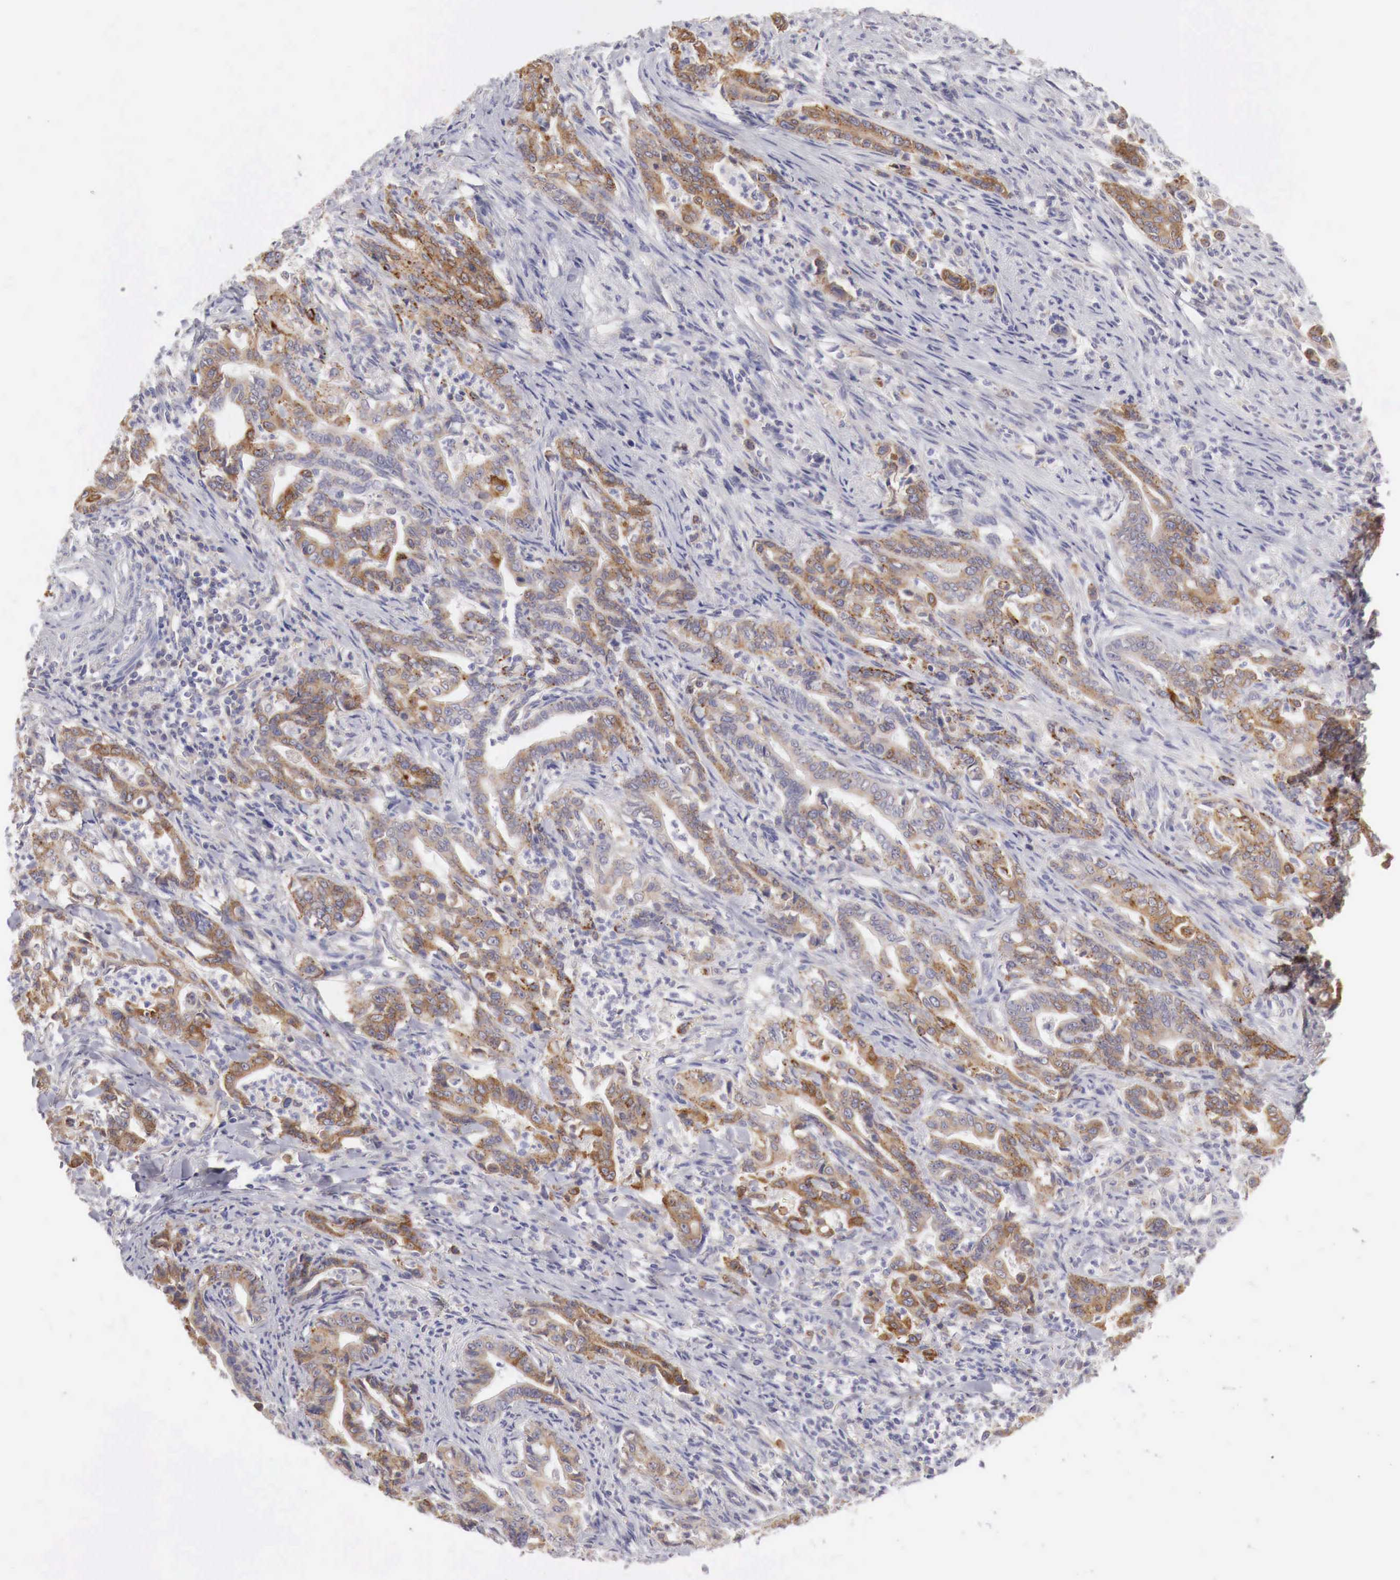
{"staining": {"intensity": "moderate", "quantity": ">75%", "location": "cytoplasmic/membranous"}, "tissue": "stomach cancer", "cell_type": "Tumor cells", "image_type": "cancer", "snomed": [{"axis": "morphology", "description": "Adenocarcinoma, NOS"}, {"axis": "topography", "description": "Stomach"}], "caption": "A photomicrograph showing moderate cytoplasmic/membranous positivity in about >75% of tumor cells in stomach adenocarcinoma, as visualized by brown immunohistochemical staining.", "gene": "NSDHL", "patient": {"sex": "female", "age": 76}}